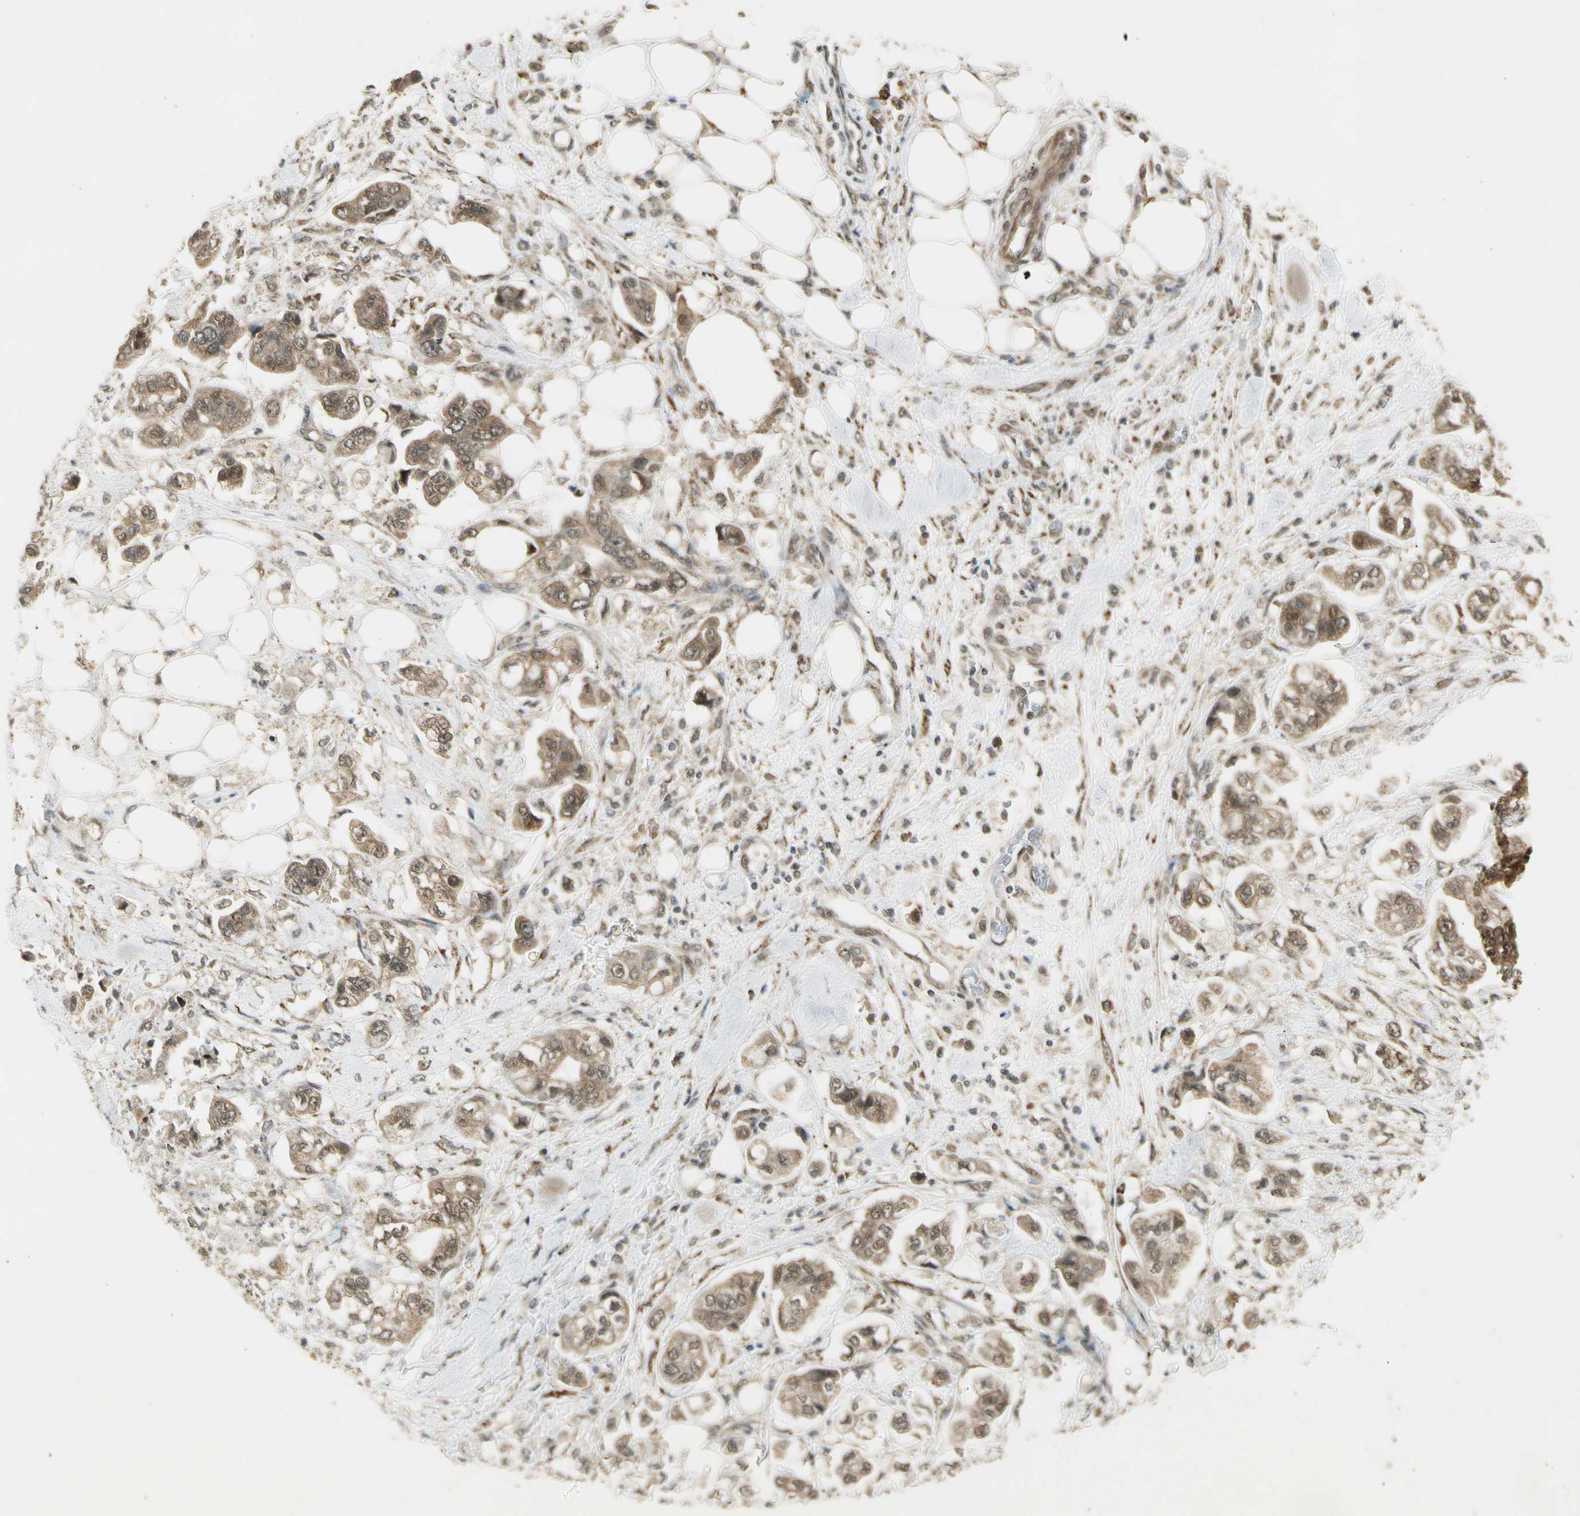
{"staining": {"intensity": "moderate", "quantity": ">75%", "location": "cytoplasmic/membranous,nuclear"}, "tissue": "stomach cancer", "cell_type": "Tumor cells", "image_type": "cancer", "snomed": [{"axis": "morphology", "description": "Adenocarcinoma, NOS"}, {"axis": "topography", "description": "Stomach"}], "caption": "Immunohistochemistry histopathology image of human stomach adenocarcinoma stained for a protein (brown), which reveals medium levels of moderate cytoplasmic/membranous and nuclear staining in approximately >75% of tumor cells.", "gene": "ZNF135", "patient": {"sex": "male", "age": 62}}